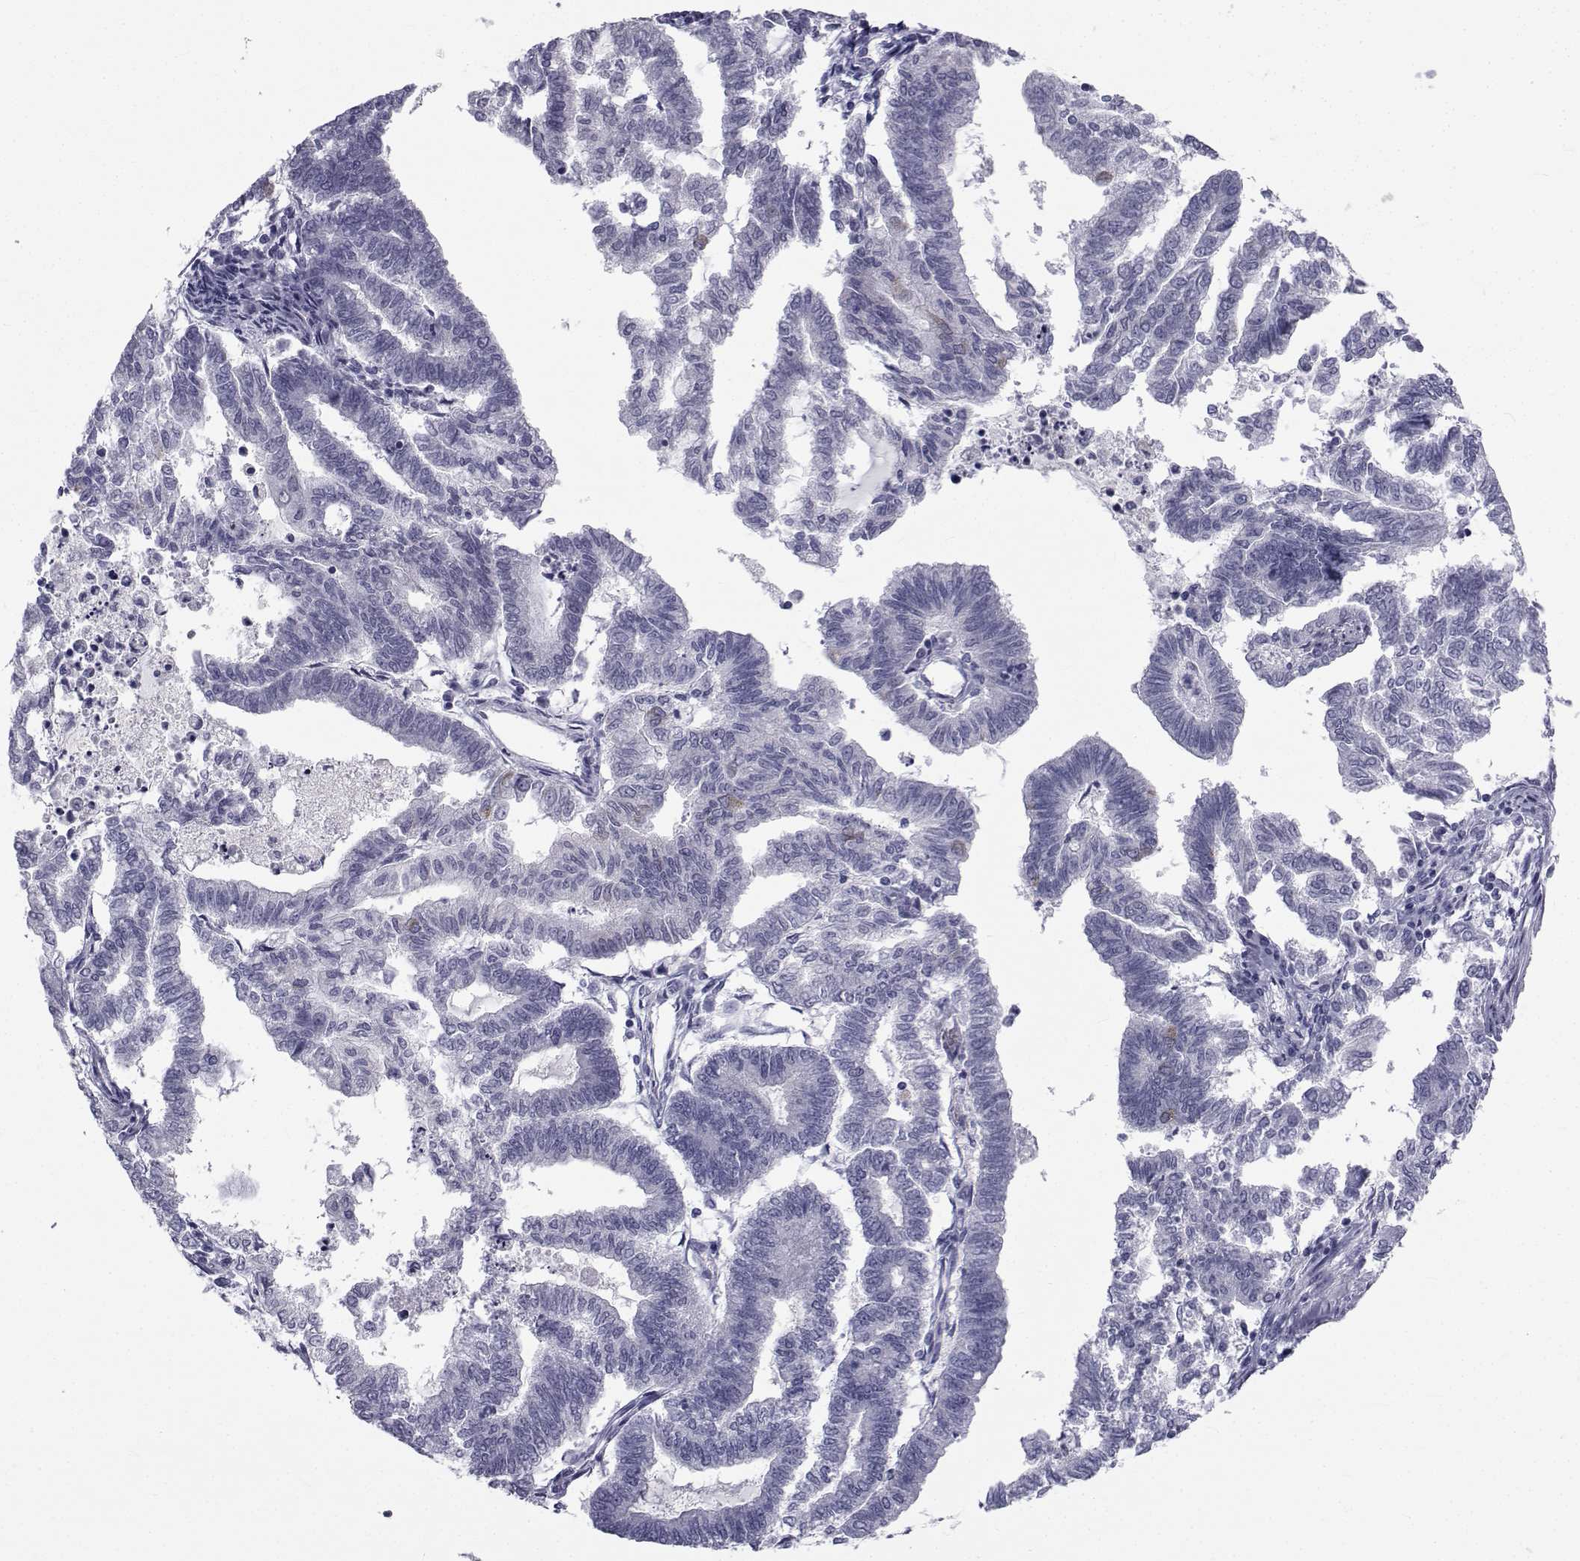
{"staining": {"intensity": "negative", "quantity": "none", "location": "none"}, "tissue": "endometrial cancer", "cell_type": "Tumor cells", "image_type": "cancer", "snomed": [{"axis": "morphology", "description": "Adenocarcinoma, NOS"}, {"axis": "topography", "description": "Endometrium"}], "caption": "The photomicrograph demonstrates no significant staining in tumor cells of endometrial cancer (adenocarcinoma).", "gene": "FDXR", "patient": {"sex": "female", "age": 79}}